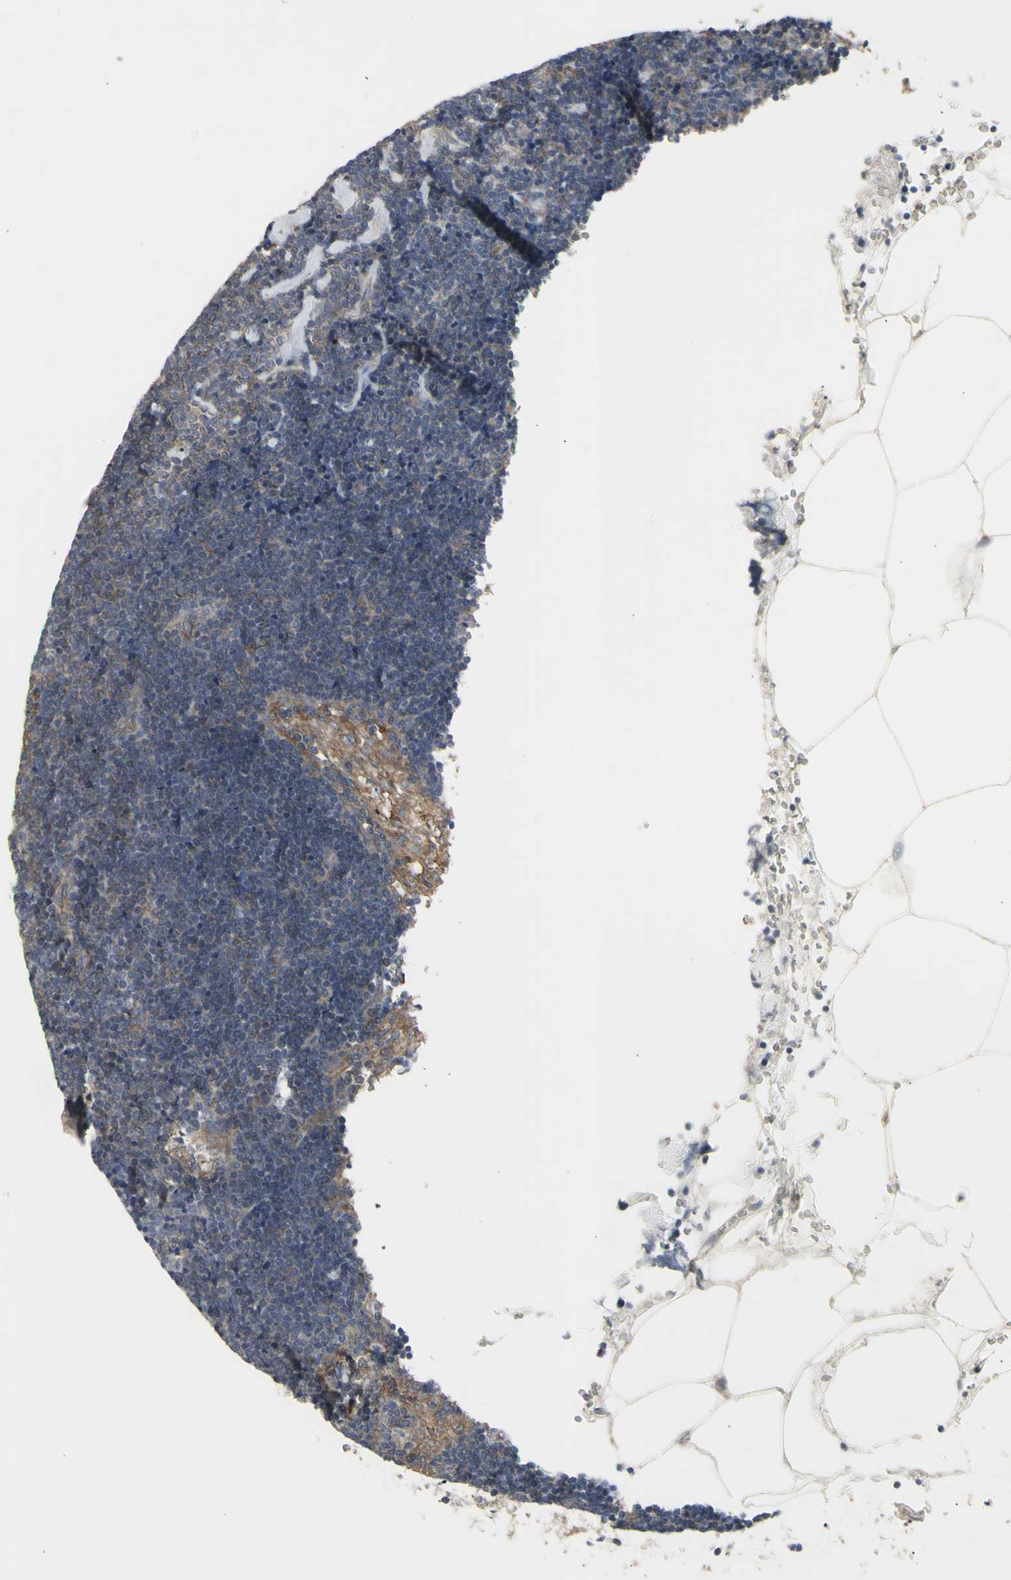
{"staining": {"intensity": "moderate", "quantity": "<25%", "location": "cytoplasmic/membranous"}, "tissue": "lymph node", "cell_type": "Germinal center cells", "image_type": "normal", "snomed": [{"axis": "morphology", "description": "Normal tissue, NOS"}, {"axis": "topography", "description": "Lymph node"}], "caption": "Immunohistochemical staining of benign human lymph node displays <25% levels of moderate cytoplasmic/membranous protein positivity in about <25% of germinal center cells.", "gene": "CHURC1", "patient": {"sex": "male", "age": 63}}